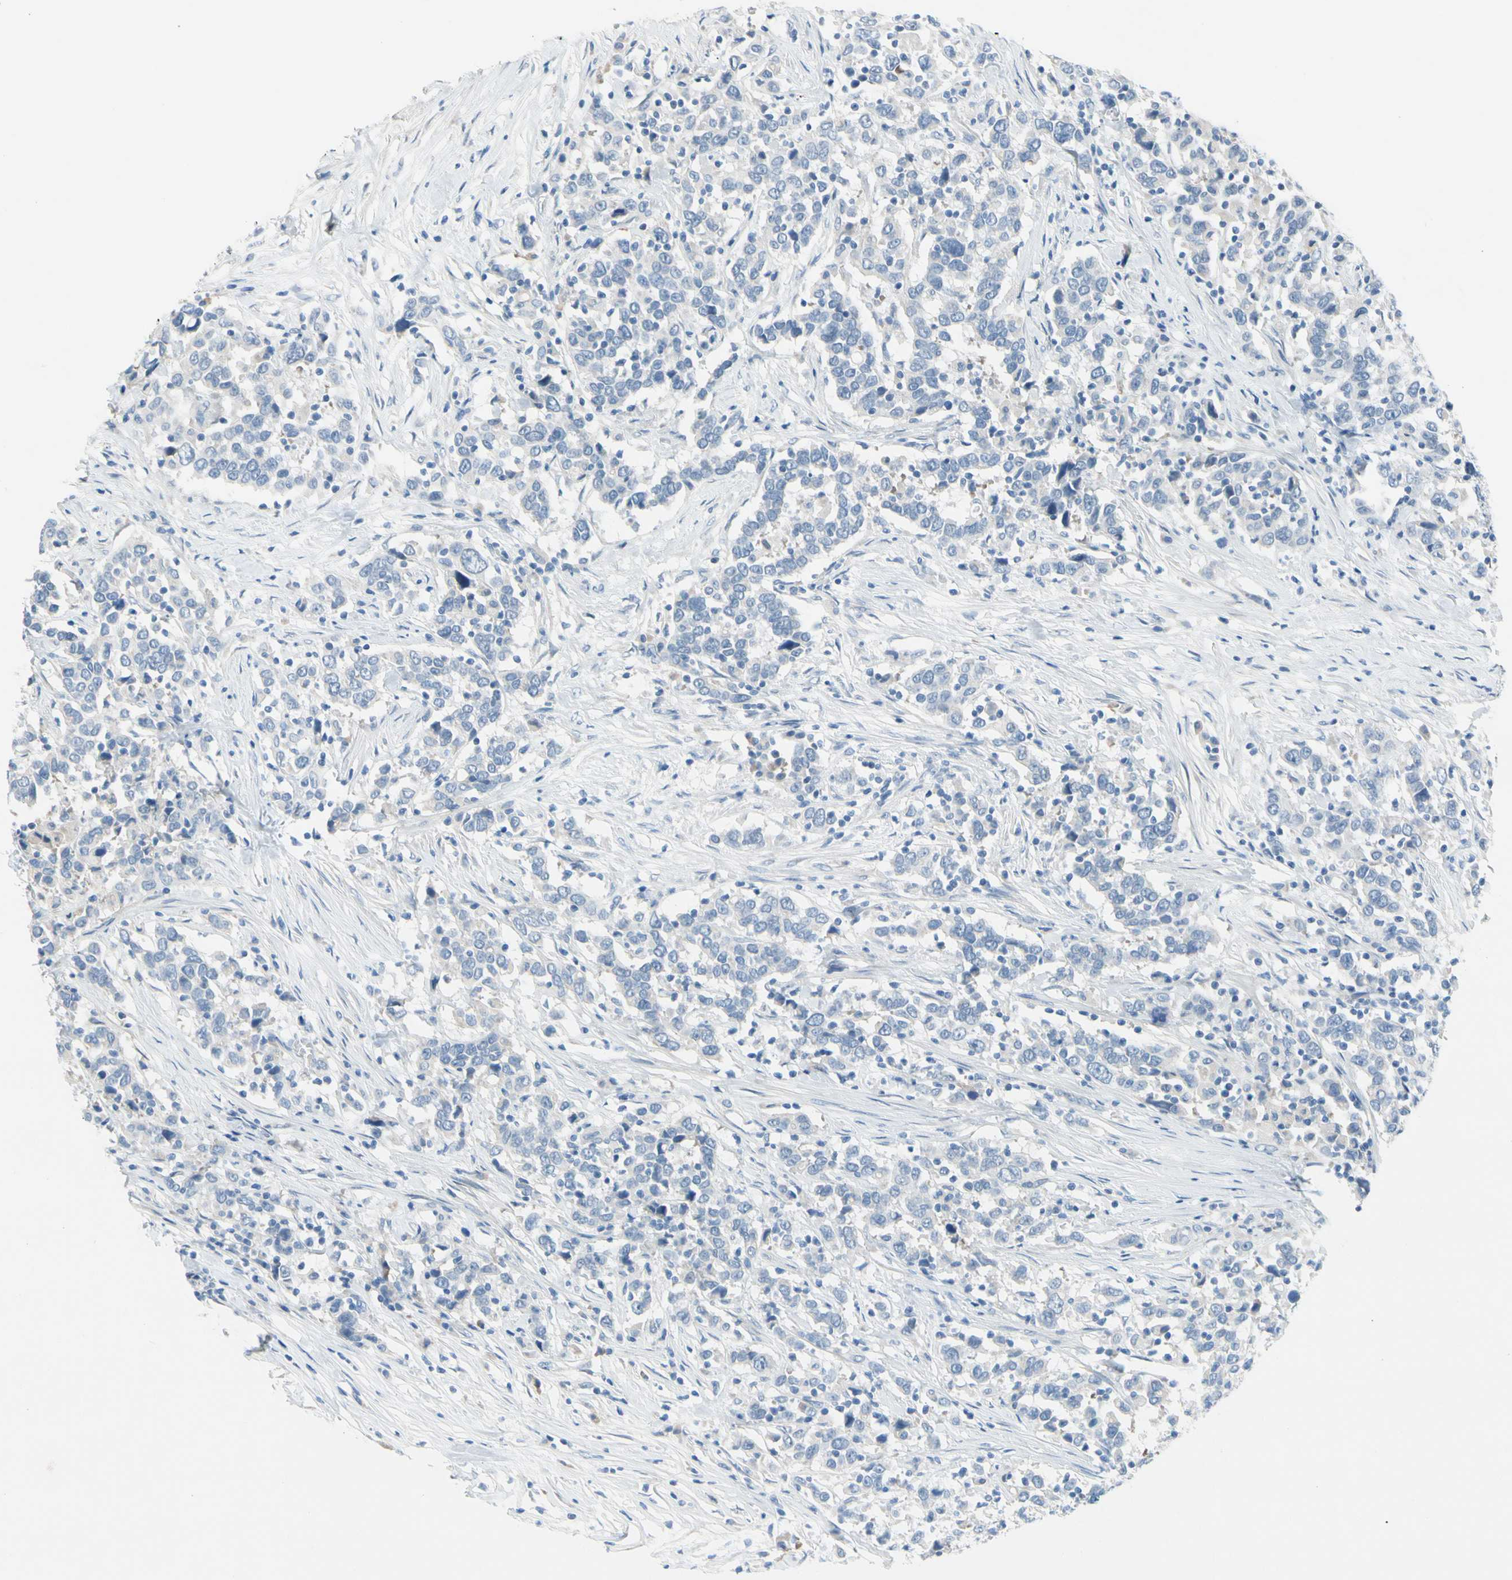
{"staining": {"intensity": "negative", "quantity": "none", "location": "none"}, "tissue": "urothelial cancer", "cell_type": "Tumor cells", "image_type": "cancer", "snomed": [{"axis": "morphology", "description": "Urothelial carcinoma, High grade"}, {"axis": "topography", "description": "Urinary bladder"}], "caption": "High magnification brightfield microscopy of urothelial carcinoma (high-grade) stained with DAB (brown) and counterstained with hematoxylin (blue): tumor cells show no significant positivity.", "gene": "CNDP1", "patient": {"sex": "male", "age": 61}}